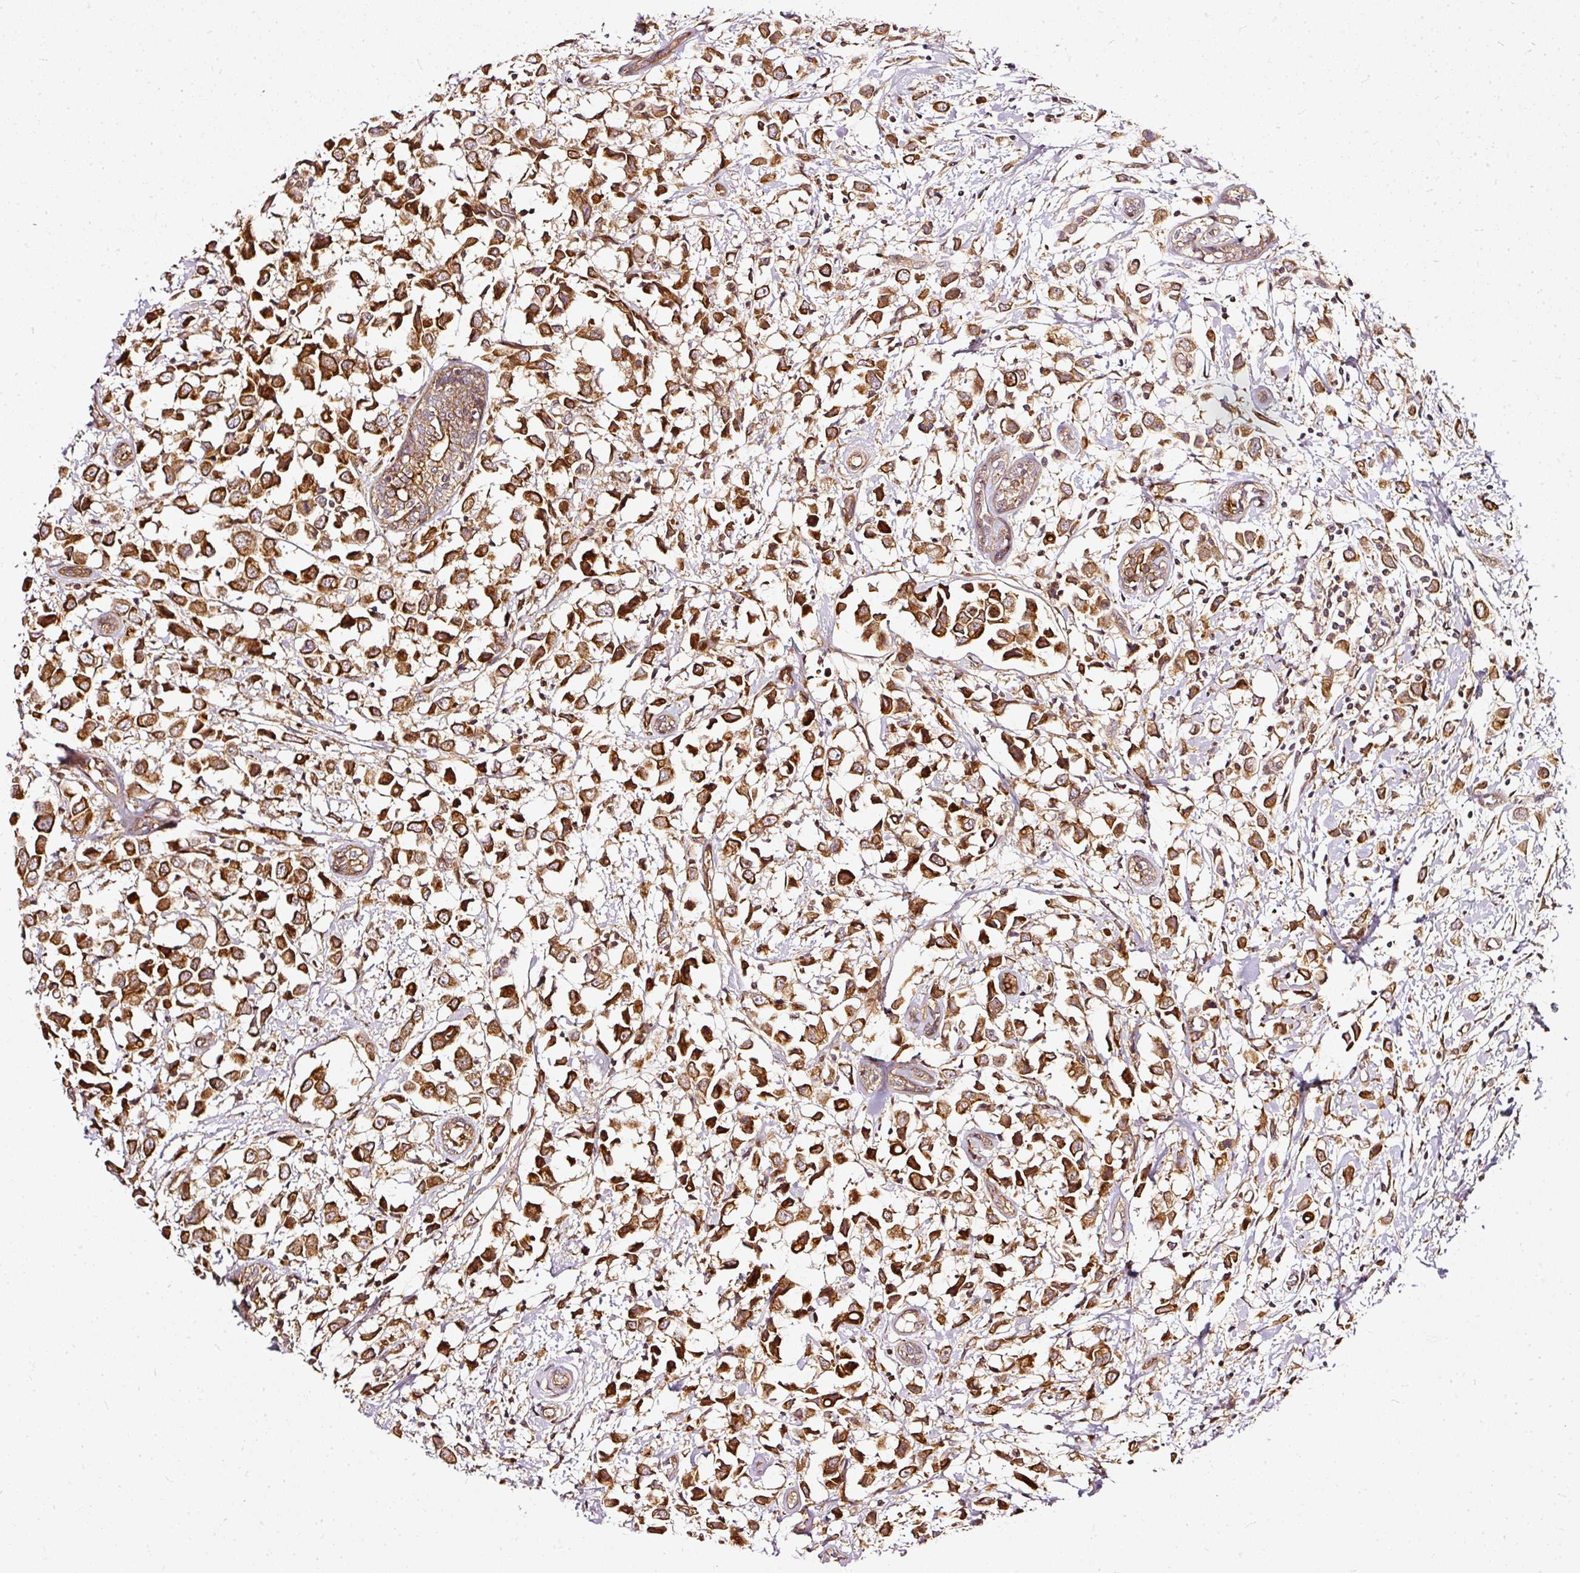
{"staining": {"intensity": "strong", "quantity": ">75%", "location": "cytoplasmic/membranous"}, "tissue": "breast cancer", "cell_type": "Tumor cells", "image_type": "cancer", "snomed": [{"axis": "morphology", "description": "Duct carcinoma"}, {"axis": "topography", "description": "Breast"}], "caption": "DAB (3,3'-diaminobenzidine) immunohistochemical staining of breast intraductal carcinoma demonstrates strong cytoplasmic/membranous protein positivity in approximately >75% of tumor cells.", "gene": "MIF4GD", "patient": {"sex": "female", "age": 61}}